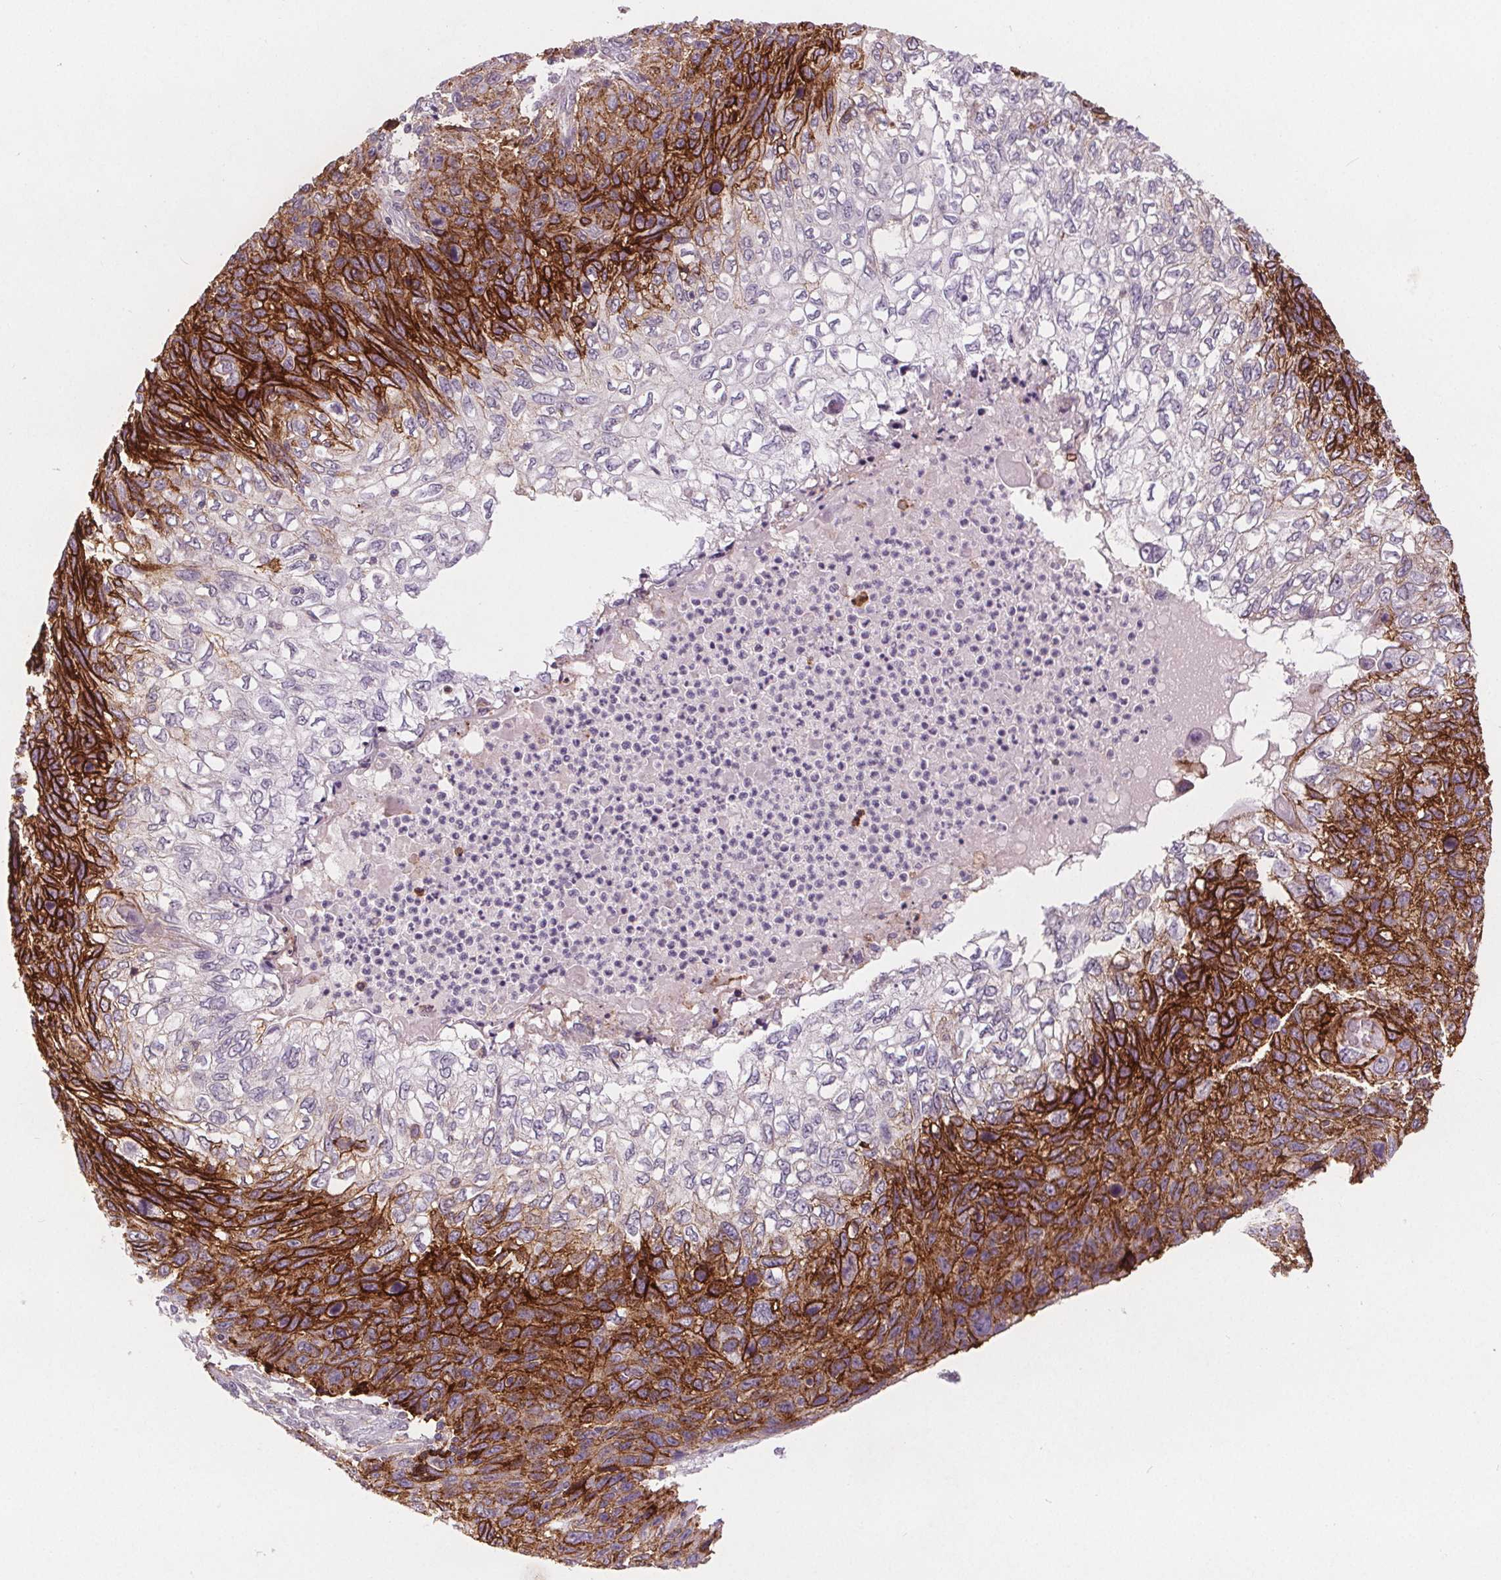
{"staining": {"intensity": "strong", "quantity": "25%-75%", "location": "cytoplasmic/membranous"}, "tissue": "skin cancer", "cell_type": "Tumor cells", "image_type": "cancer", "snomed": [{"axis": "morphology", "description": "Squamous cell carcinoma, NOS"}, {"axis": "topography", "description": "Skin"}], "caption": "Approximately 25%-75% of tumor cells in skin cancer display strong cytoplasmic/membranous protein positivity as visualized by brown immunohistochemical staining.", "gene": "ATP1A1", "patient": {"sex": "male", "age": 92}}